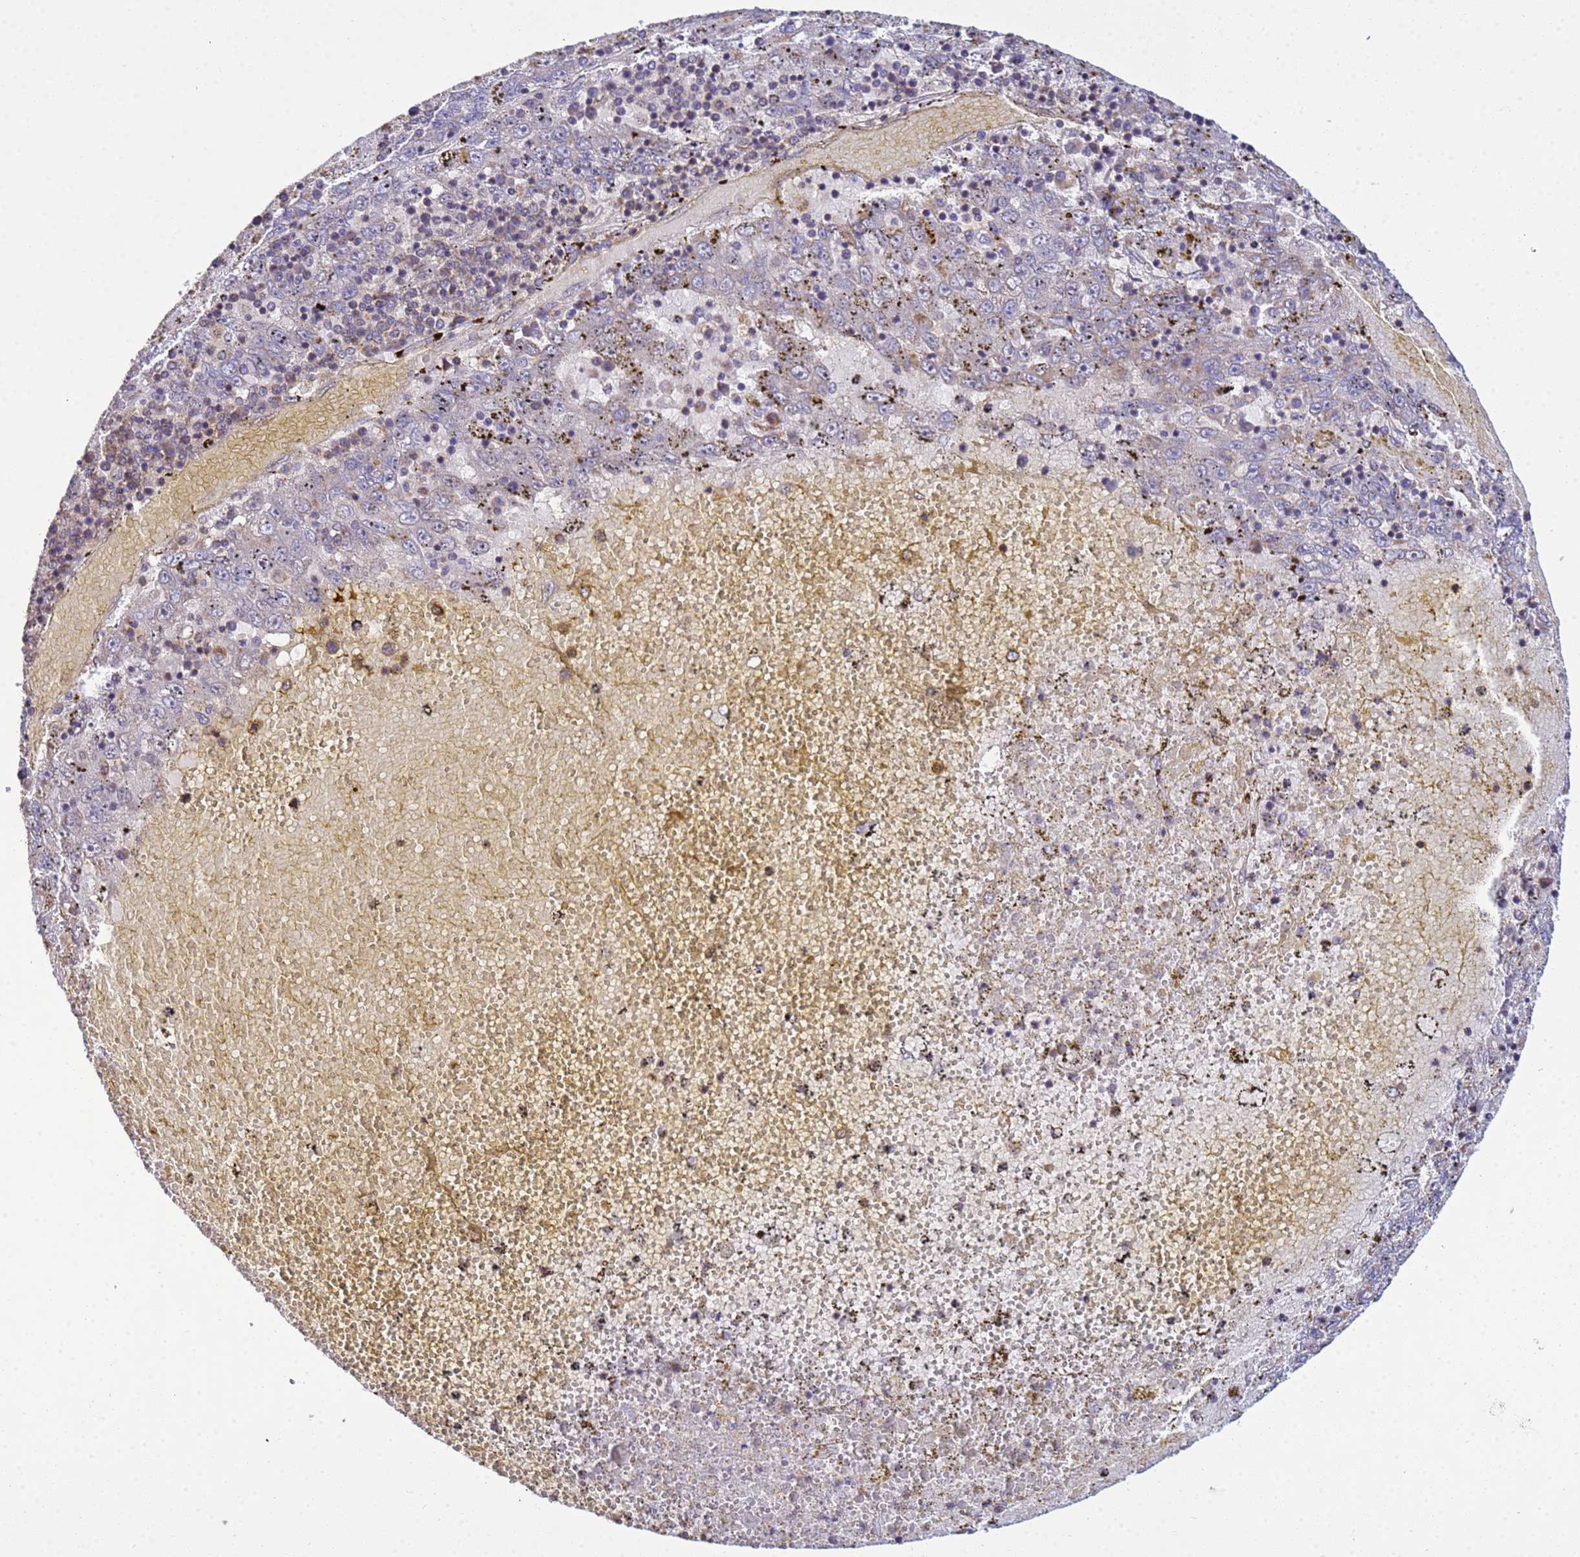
{"staining": {"intensity": "weak", "quantity": "25%-75%", "location": "cytoplasmic/membranous"}, "tissue": "liver cancer", "cell_type": "Tumor cells", "image_type": "cancer", "snomed": [{"axis": "morphology", "description": "Carcinoma, Hepatocellular, NOS"}, {"axis": "topography", "description": "Liver"}], "caption": "A photomicrograph of liver cancer (hepatocellular carcinoma) stained for a protein demonstrates weak cytoplasmic/membranous brown staining in tumor cells. The protein of interest is shown in brown color, while the nuclei are stained blue.", "gene": "P2RX7", "patient": {"sex": "male", "age": 49}}